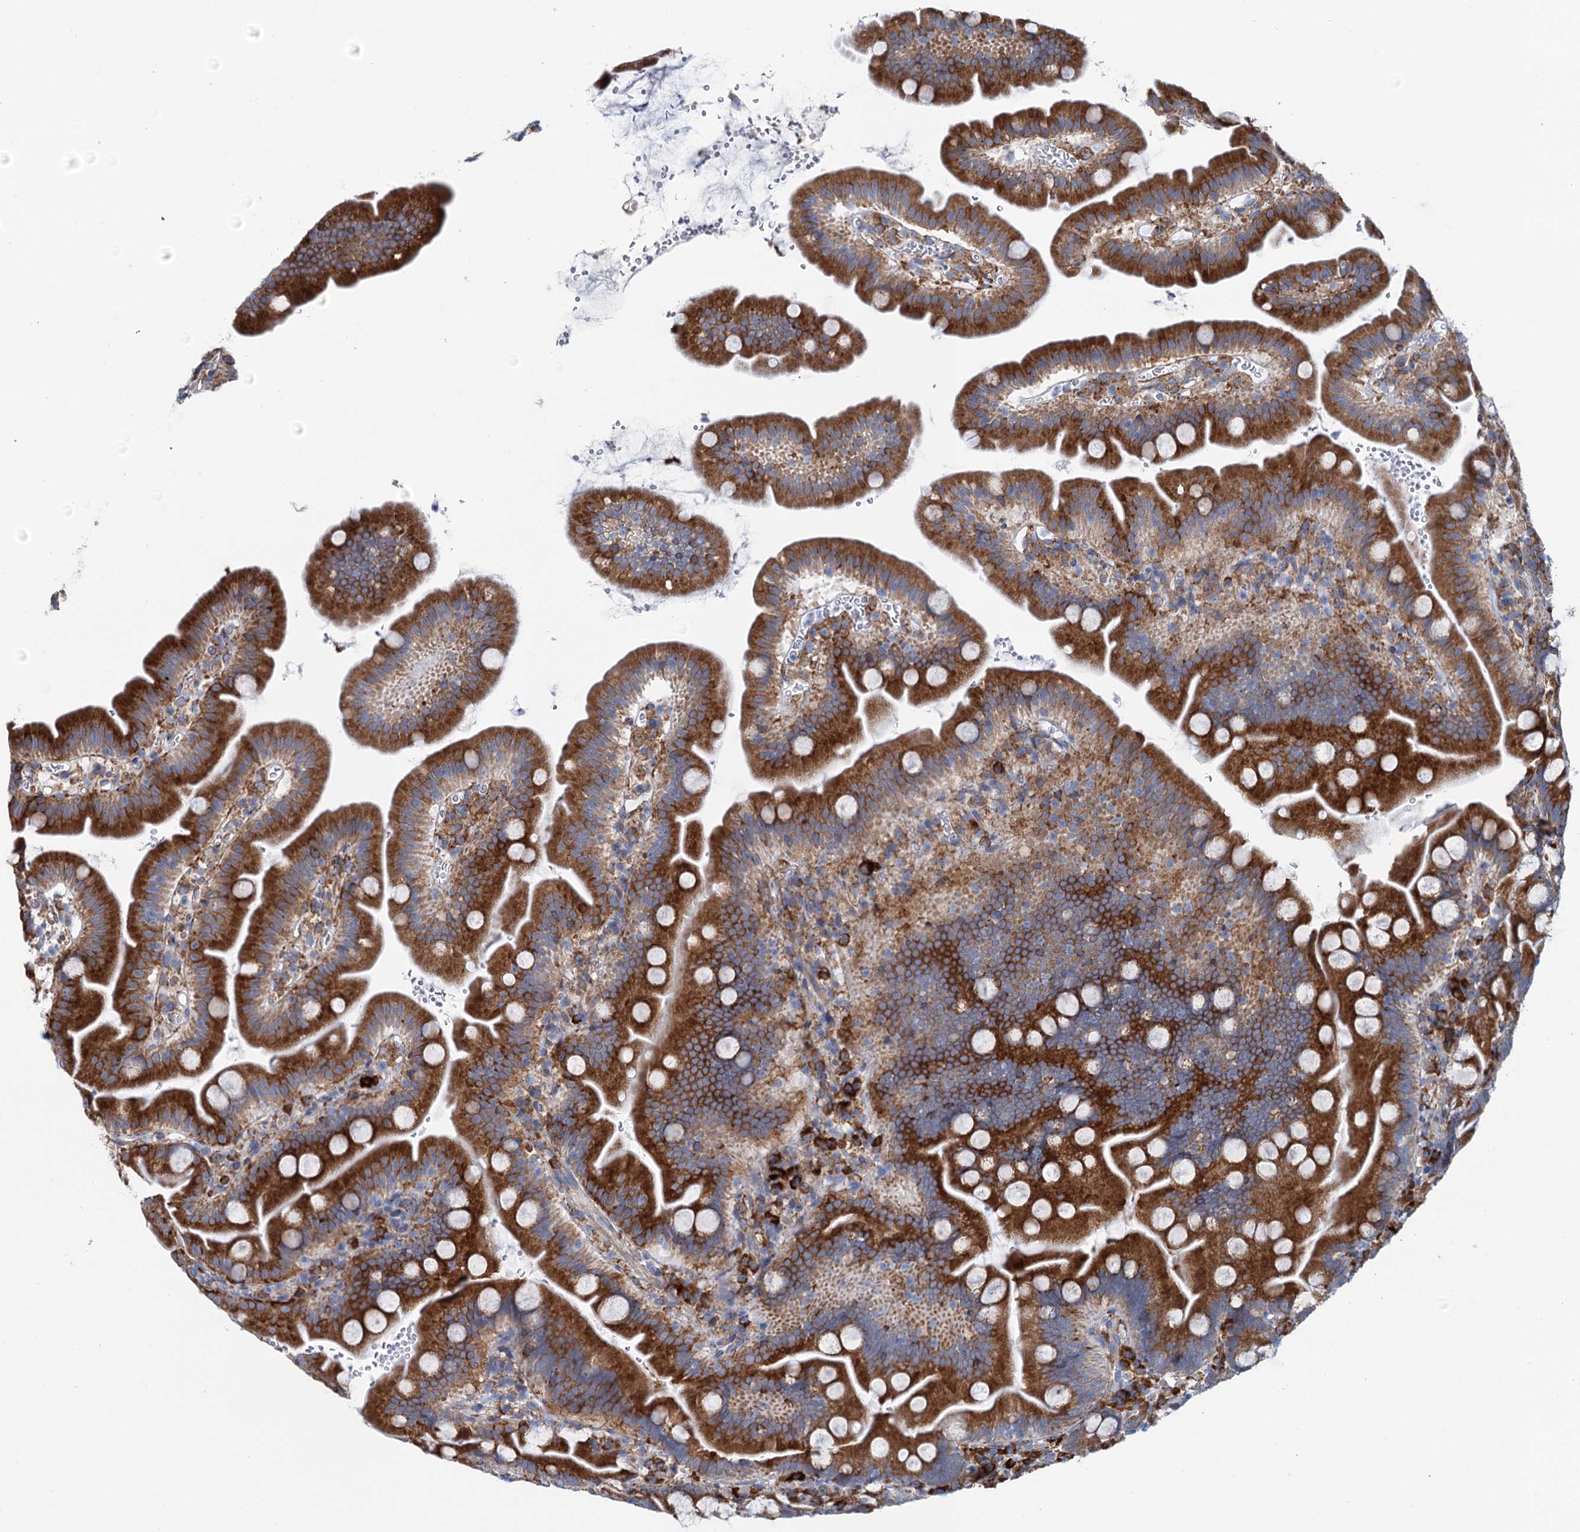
{"staining": {"intensity": "strong", "quantity": ">75%", "location": "cytoplasmic/membranous"}, "tissue": "small intestine", "cell_type": "Glandular cells", "image_type": "normal", "snomed": [{"axis": "morphology", "description": "Normal tissue, NOS"}, {"axis": "topography", "description": "Small intestine"}], "caption": "Strong cytoplasmic/membranous protein expression is present in about >75% of glandular cells in small intestine. (Brightfield microscopy of DAB IHC at high magnification).", "gene": "SHE", "patient": {"sex": "female", "age": 68}}